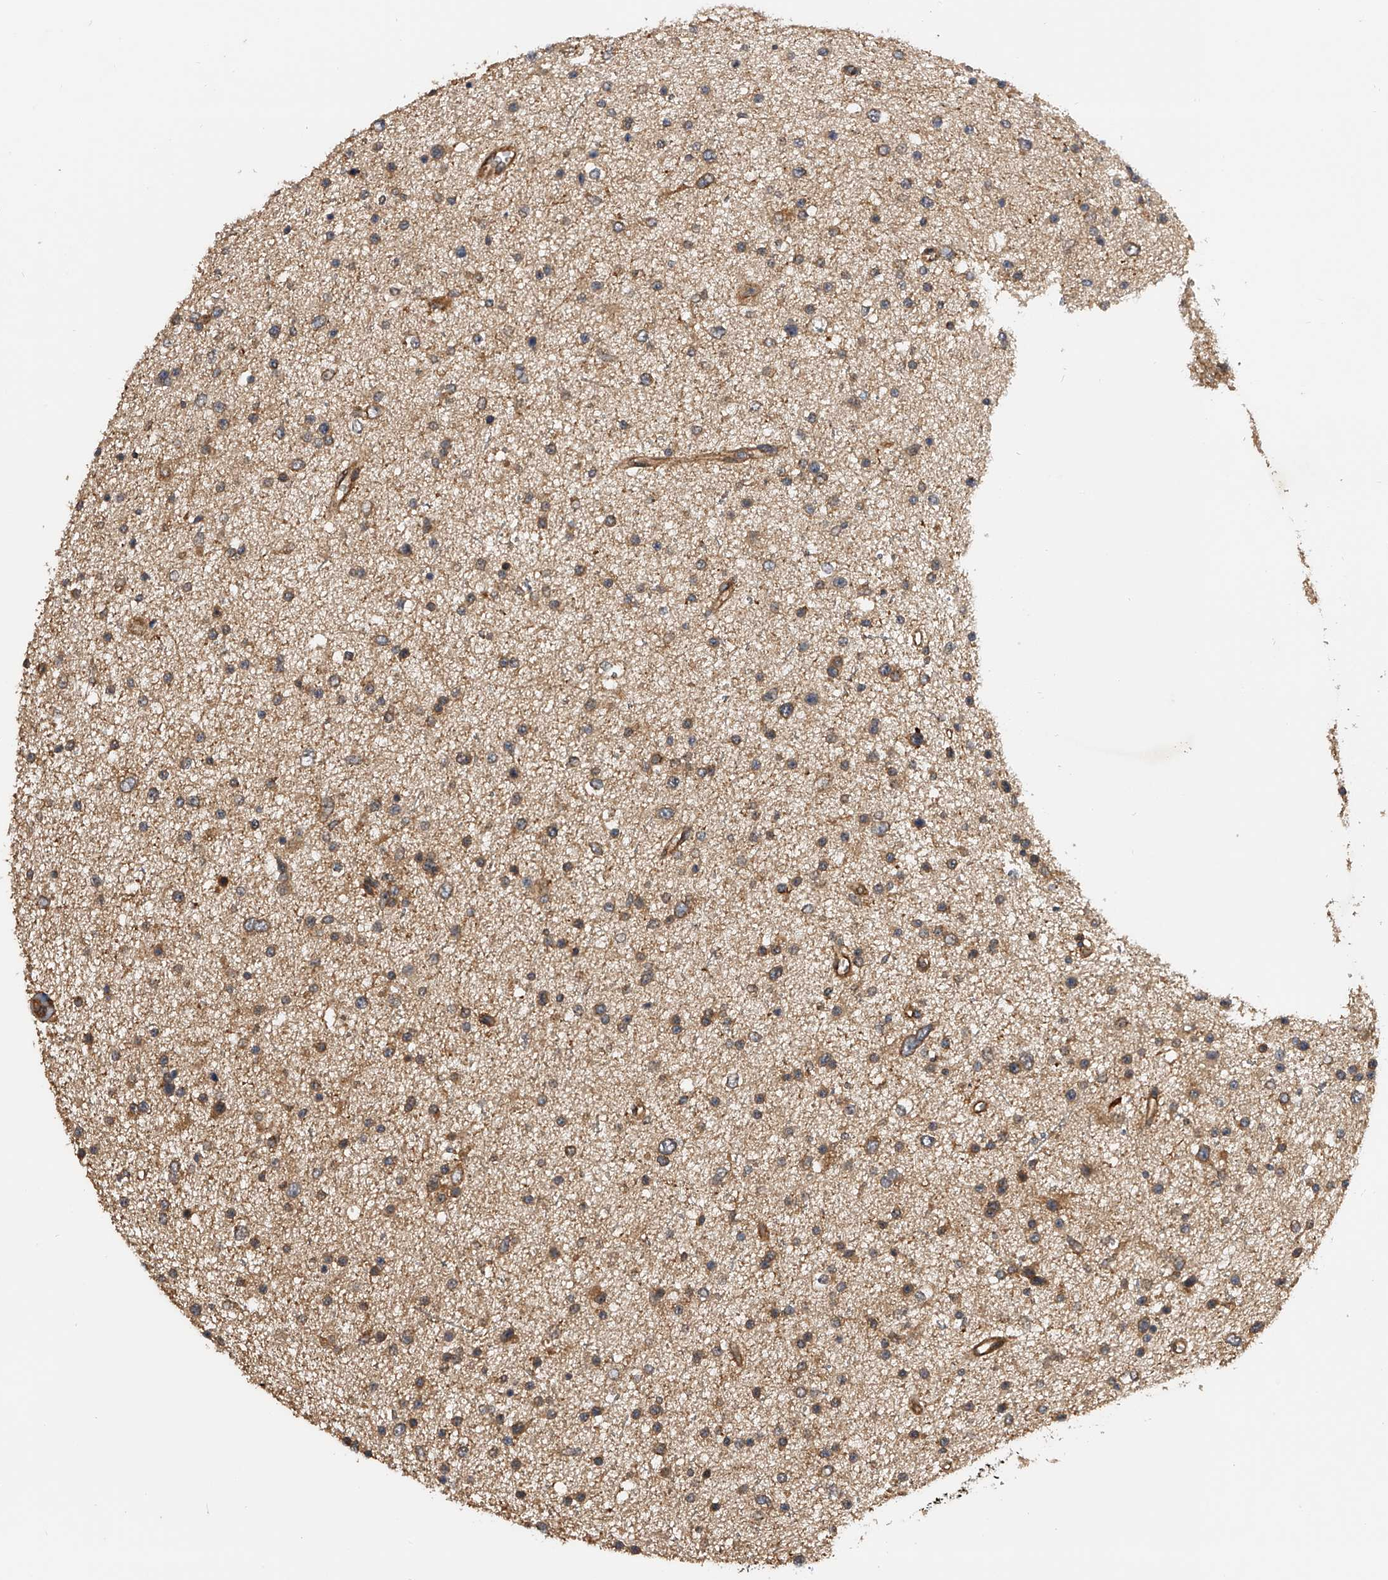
{"staining": {"intensity": "moderate", "quantity": "<25%", "location": "cytoplasmic/membranous"}, "tissue": "glioma", "cell_type": "Tumor cells", "image_type": "cancer", "snomed": [{"axis": "morphology", "description": "Glioma, malignant, Low grade"}, {"axis": "topography", "description": "Brain"}], "caption": "A histopathology image of human glioma stained for a protein shows moderate cytoplasmic/membranous brown staining in tumor cells.", "gene": "PTPRA", "patient": {"sex": "female", "age": 37}}